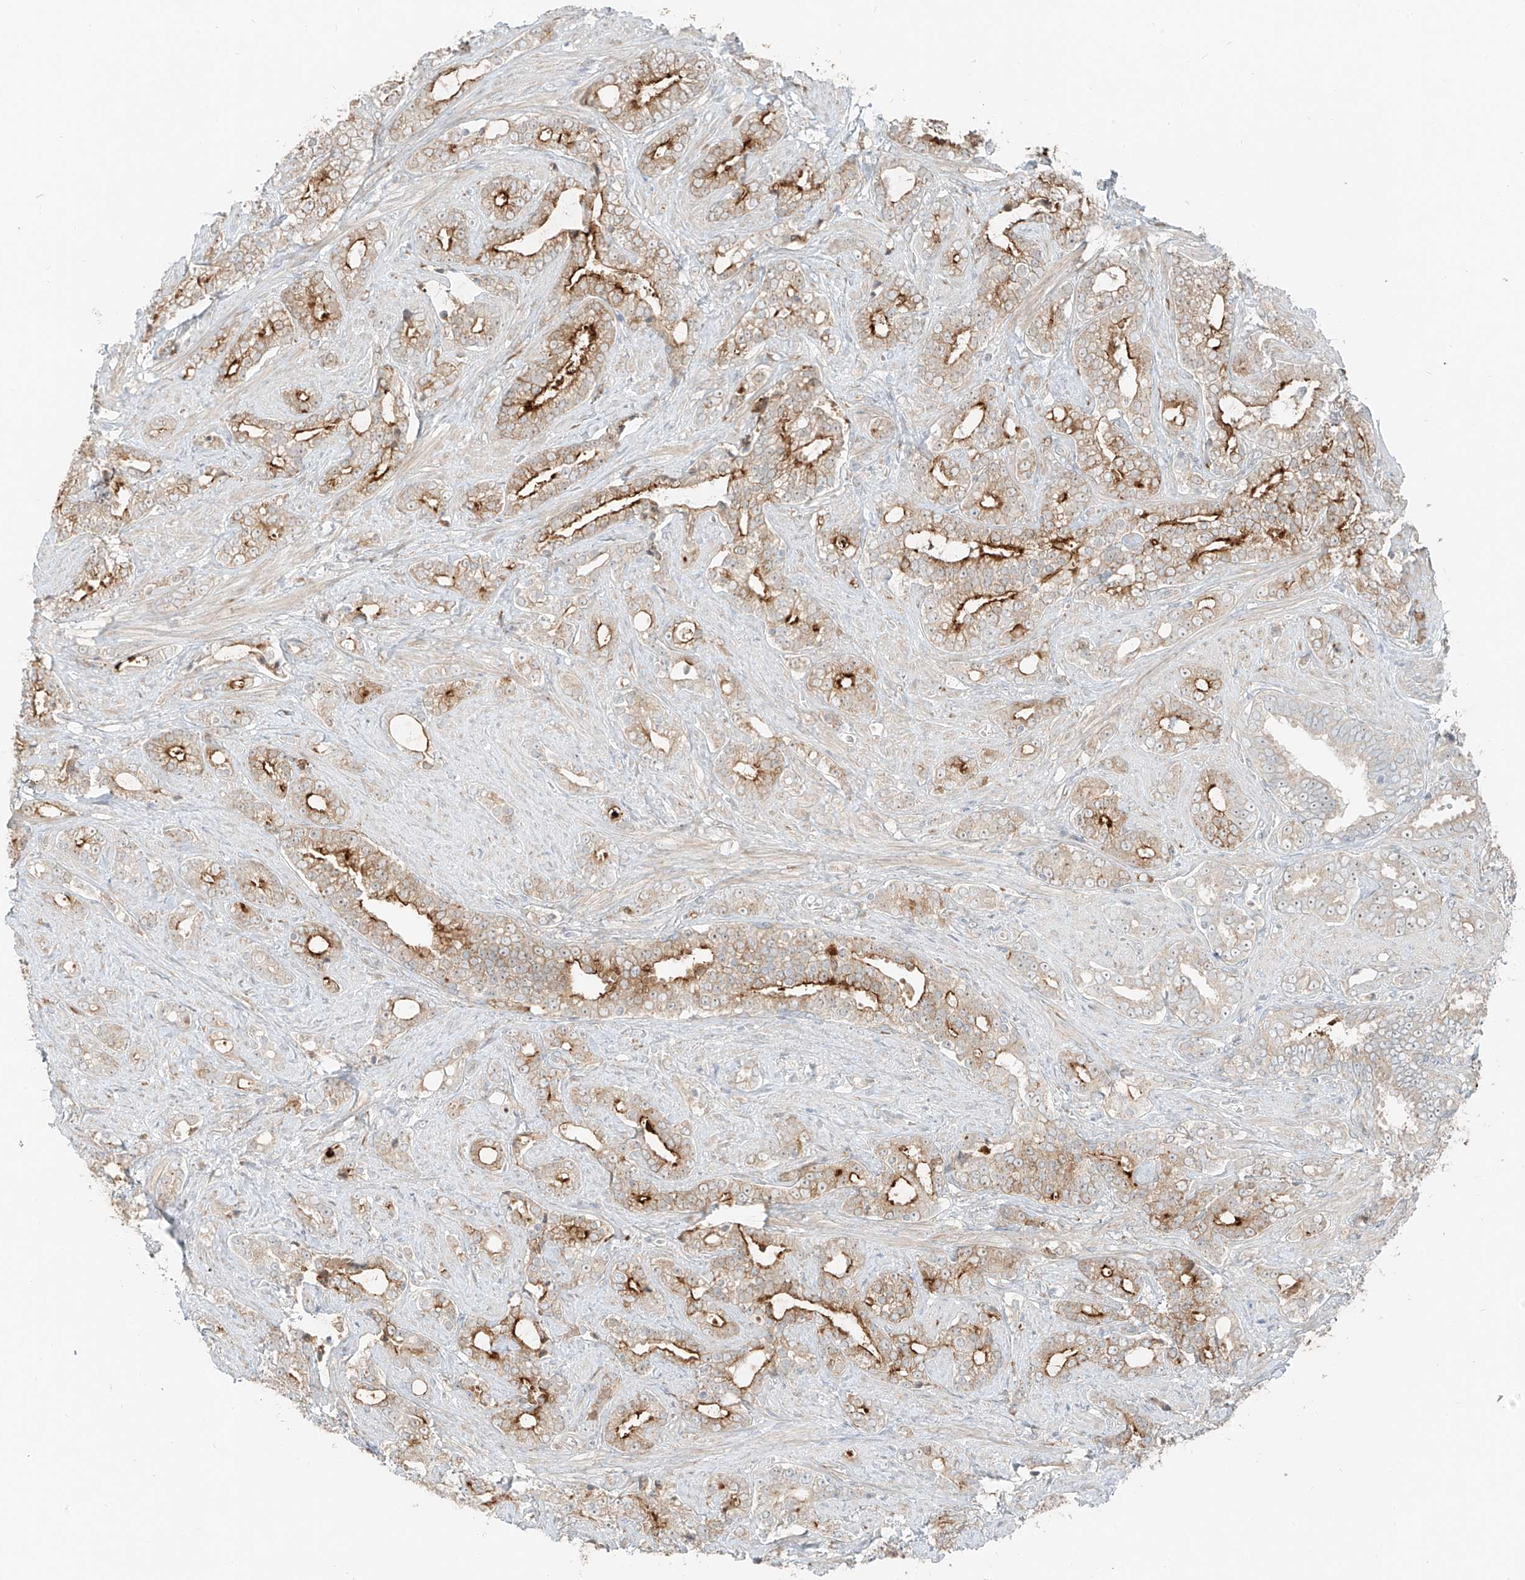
{"staining": {"intensity": "strong", "quantity": "<25%", "location": "cytoplasmic/membranous"}, "tissue": "prostate cancer", "cell_type": "Tumor cells", "image_type": "cancer", "snomed": [{"axis": "morphology", "description": "Adenocarcinoma, High grade"}, {"axis": "topography", "description": "Prostate and seminal vesicle, NOS"}], "caption": "Adenocarcinoma (high-grade) (prostate) stained with IHC reveals strong cytoplasmic/membranous positivity in approximately <25% of tumor cells. (IHC, brightfield microscopy, high magnification).", "gene": "FSTL1", "patient": {"sex": "male", "age": 67}}